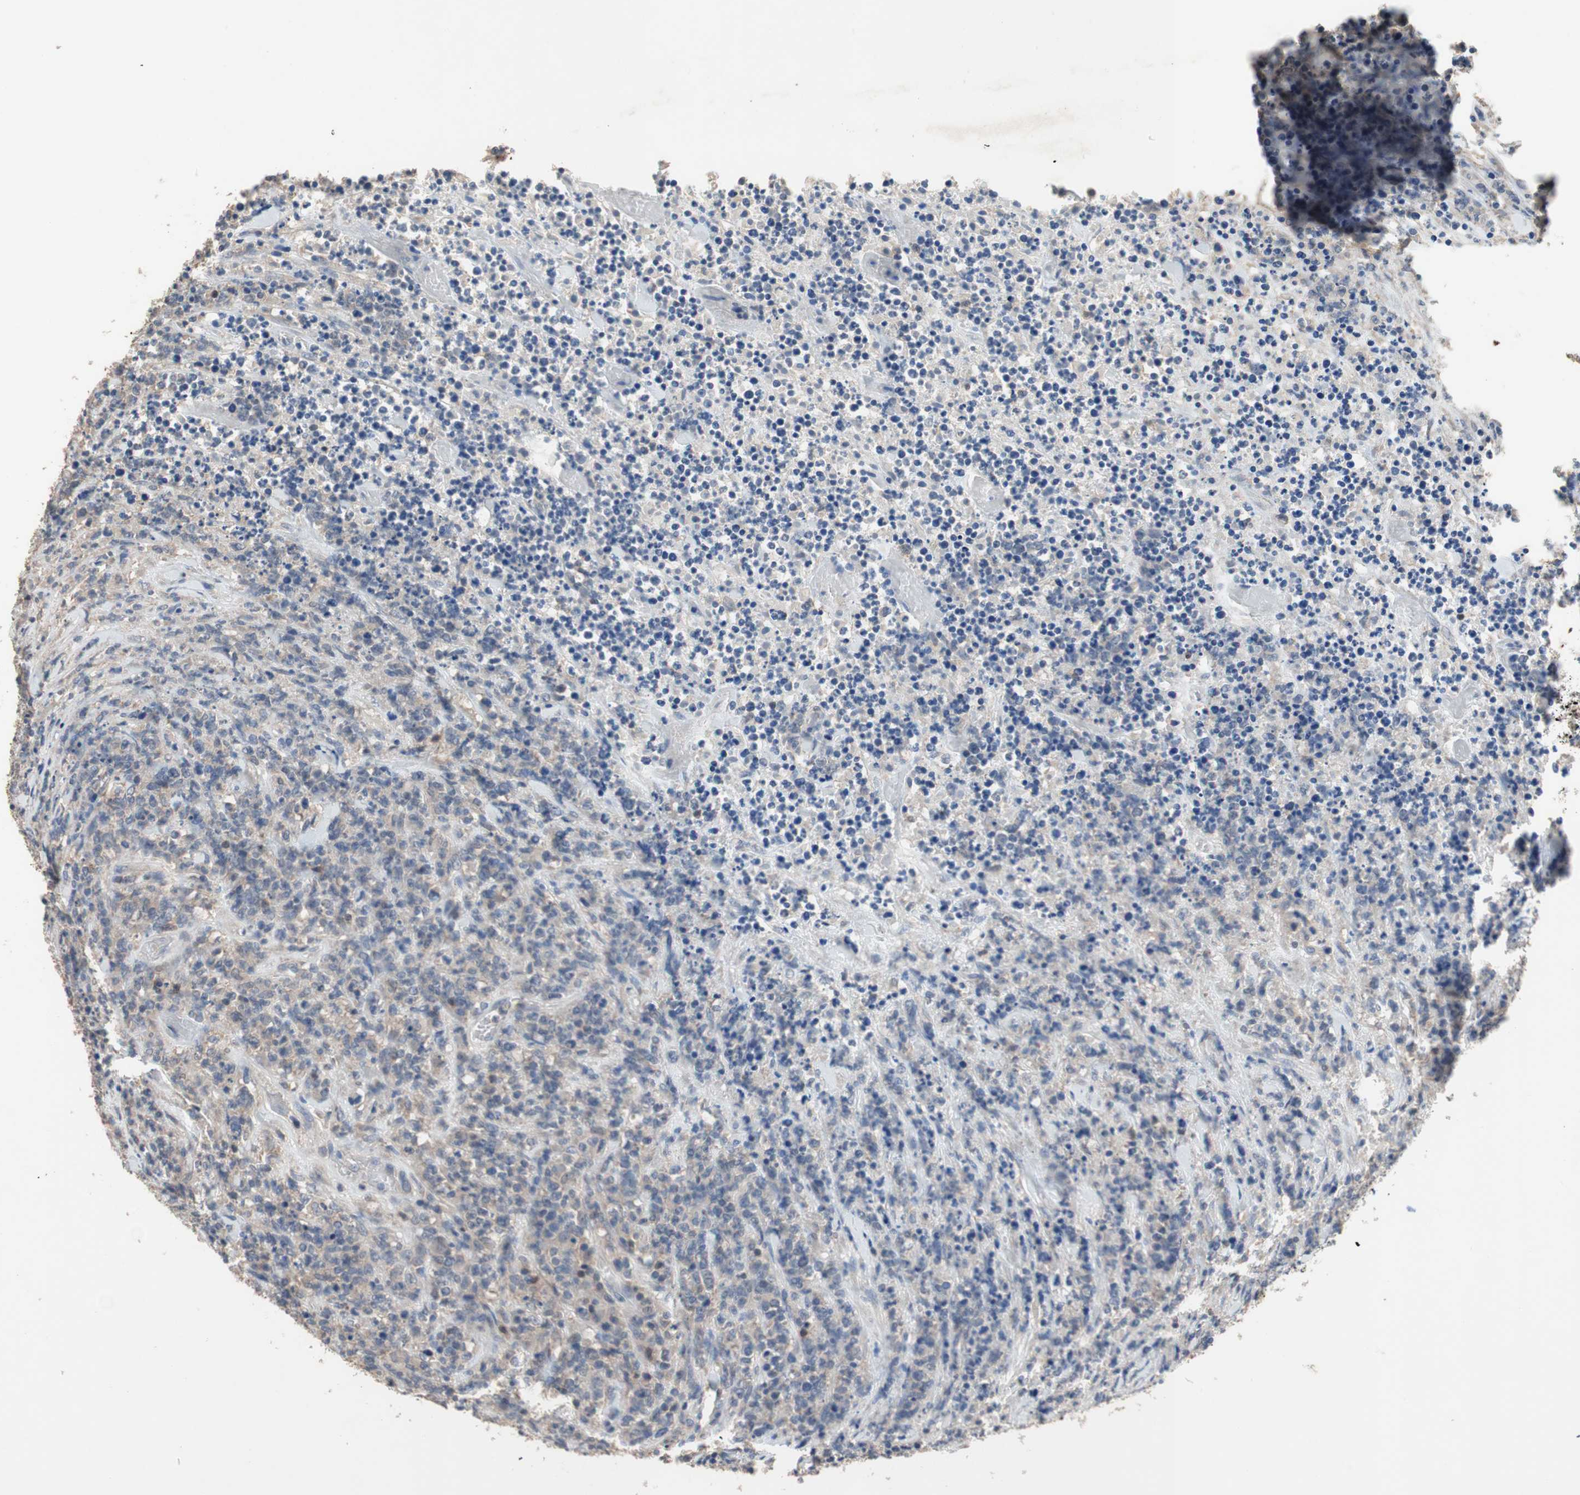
{"staining": {"intensity": "weak", "quantity": "<25%", "location": "cytoplasmic/membranous"}, "tissue": "lymphoma", "cell_type": "Tumor cells", "image_type": "cancer", "snomed": [{"axis": "morphology", "description": "Malignant lymphoma, non-Hodgkin's type, High grade"}, {"axis": "topography", "description": "Soft tissue"}], "caption": "DAB immunohistochemical staining of human lymphoma shows no significant expression in tumor cells.", "gene": "ADAP1", "patient": {"sex": "male", "age": 18}}